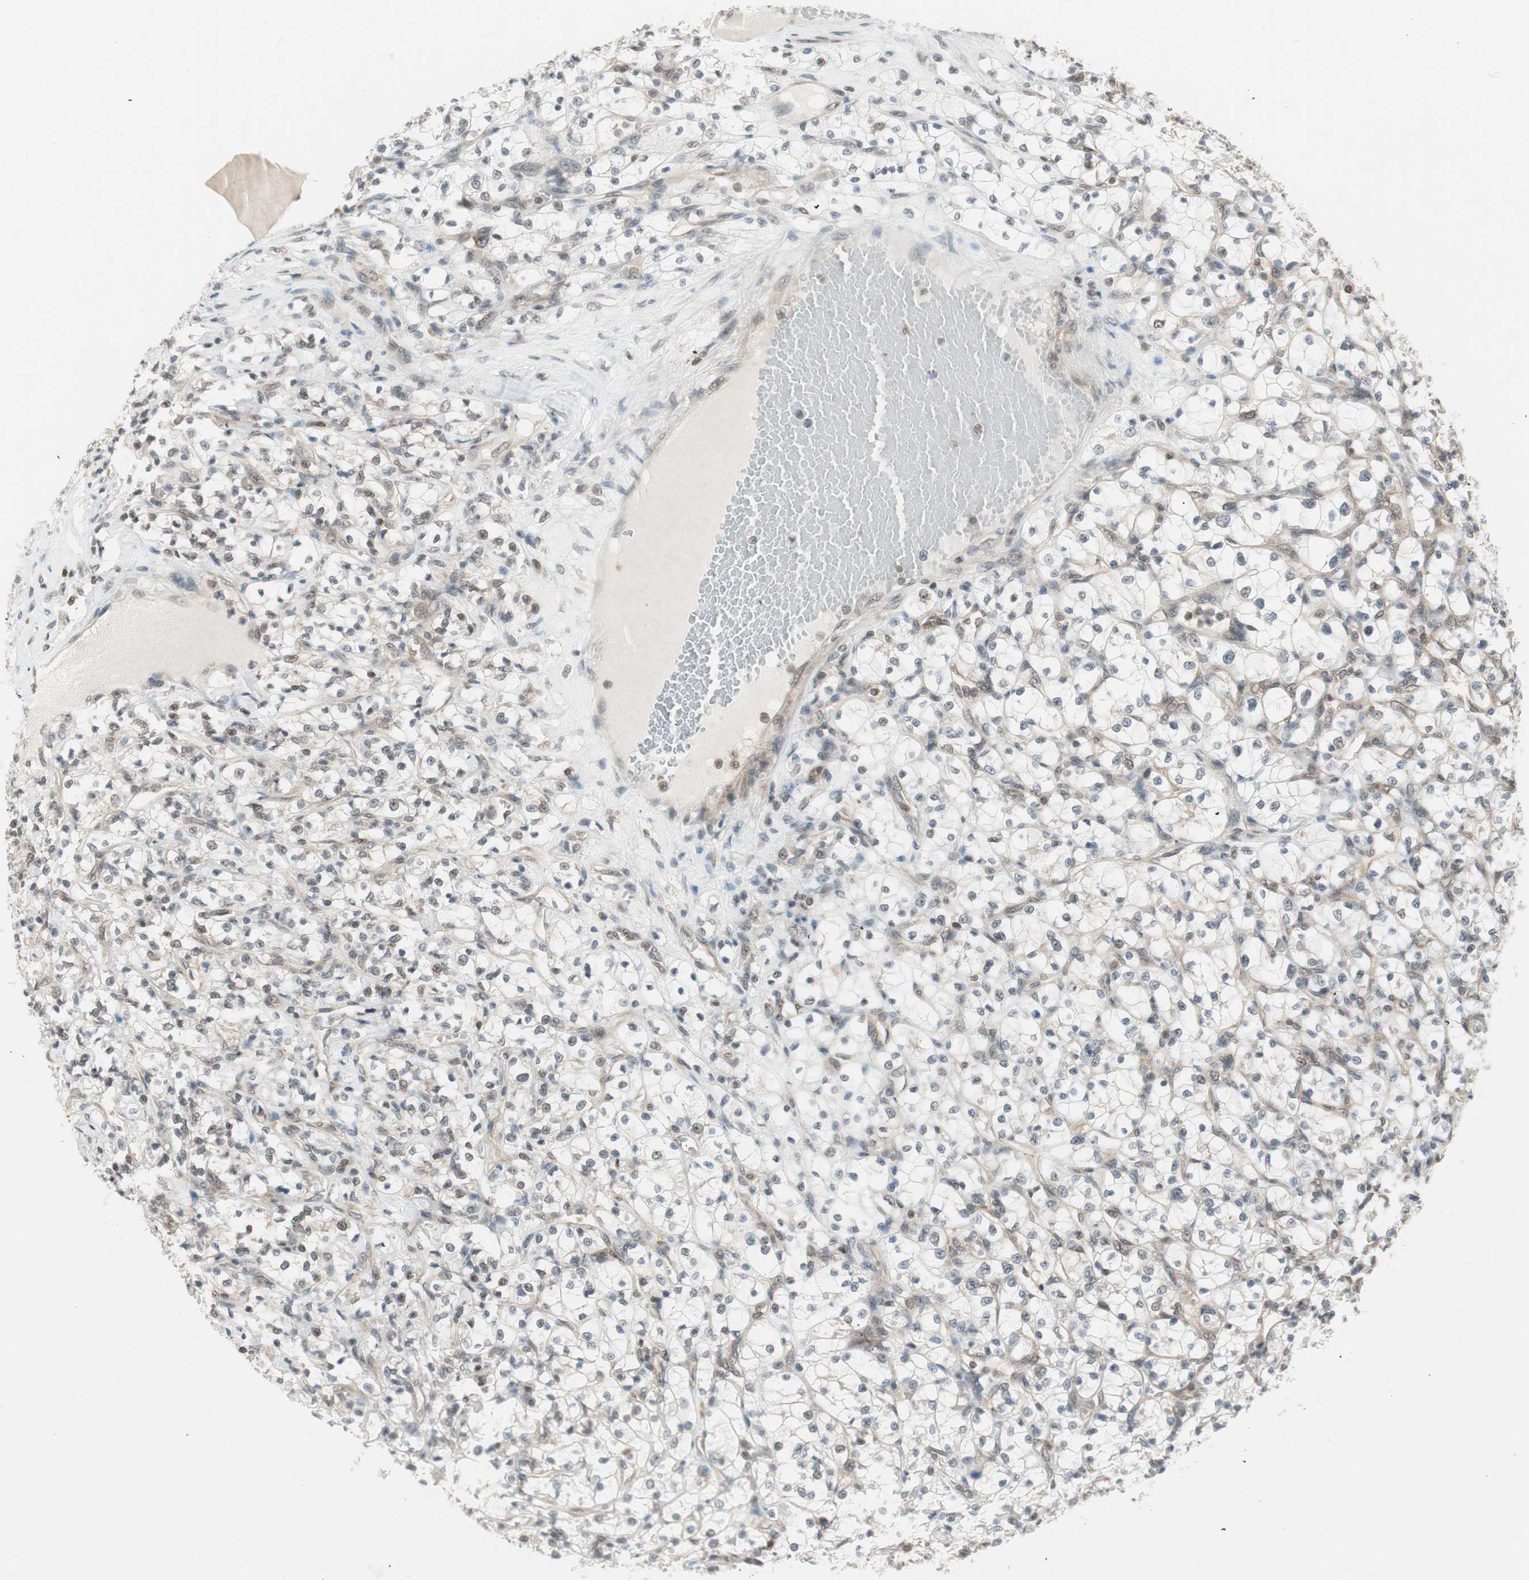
{"staining": {"intensity": "weak", "quantity": "<25%", "location": "nuclear"}, "tissue": "renal cancer", "cell_type": "Tumor cells", "image_type": "cancer", "snomed": [{"axis": "morphology", "description": "Adenocarcinoma, NOS"}, {"axis": "topography", "description": "Kidney"}], "caption": "This micrograph is of renal adenocarcinoma stained with immunohistochemistry (IHC) to label a protein in brown with the nuclei are counter-stained blue. There is no positivity in tumor cells.", "gene": "UBE2I", "patient": {"sex": "female", "age": 69}}